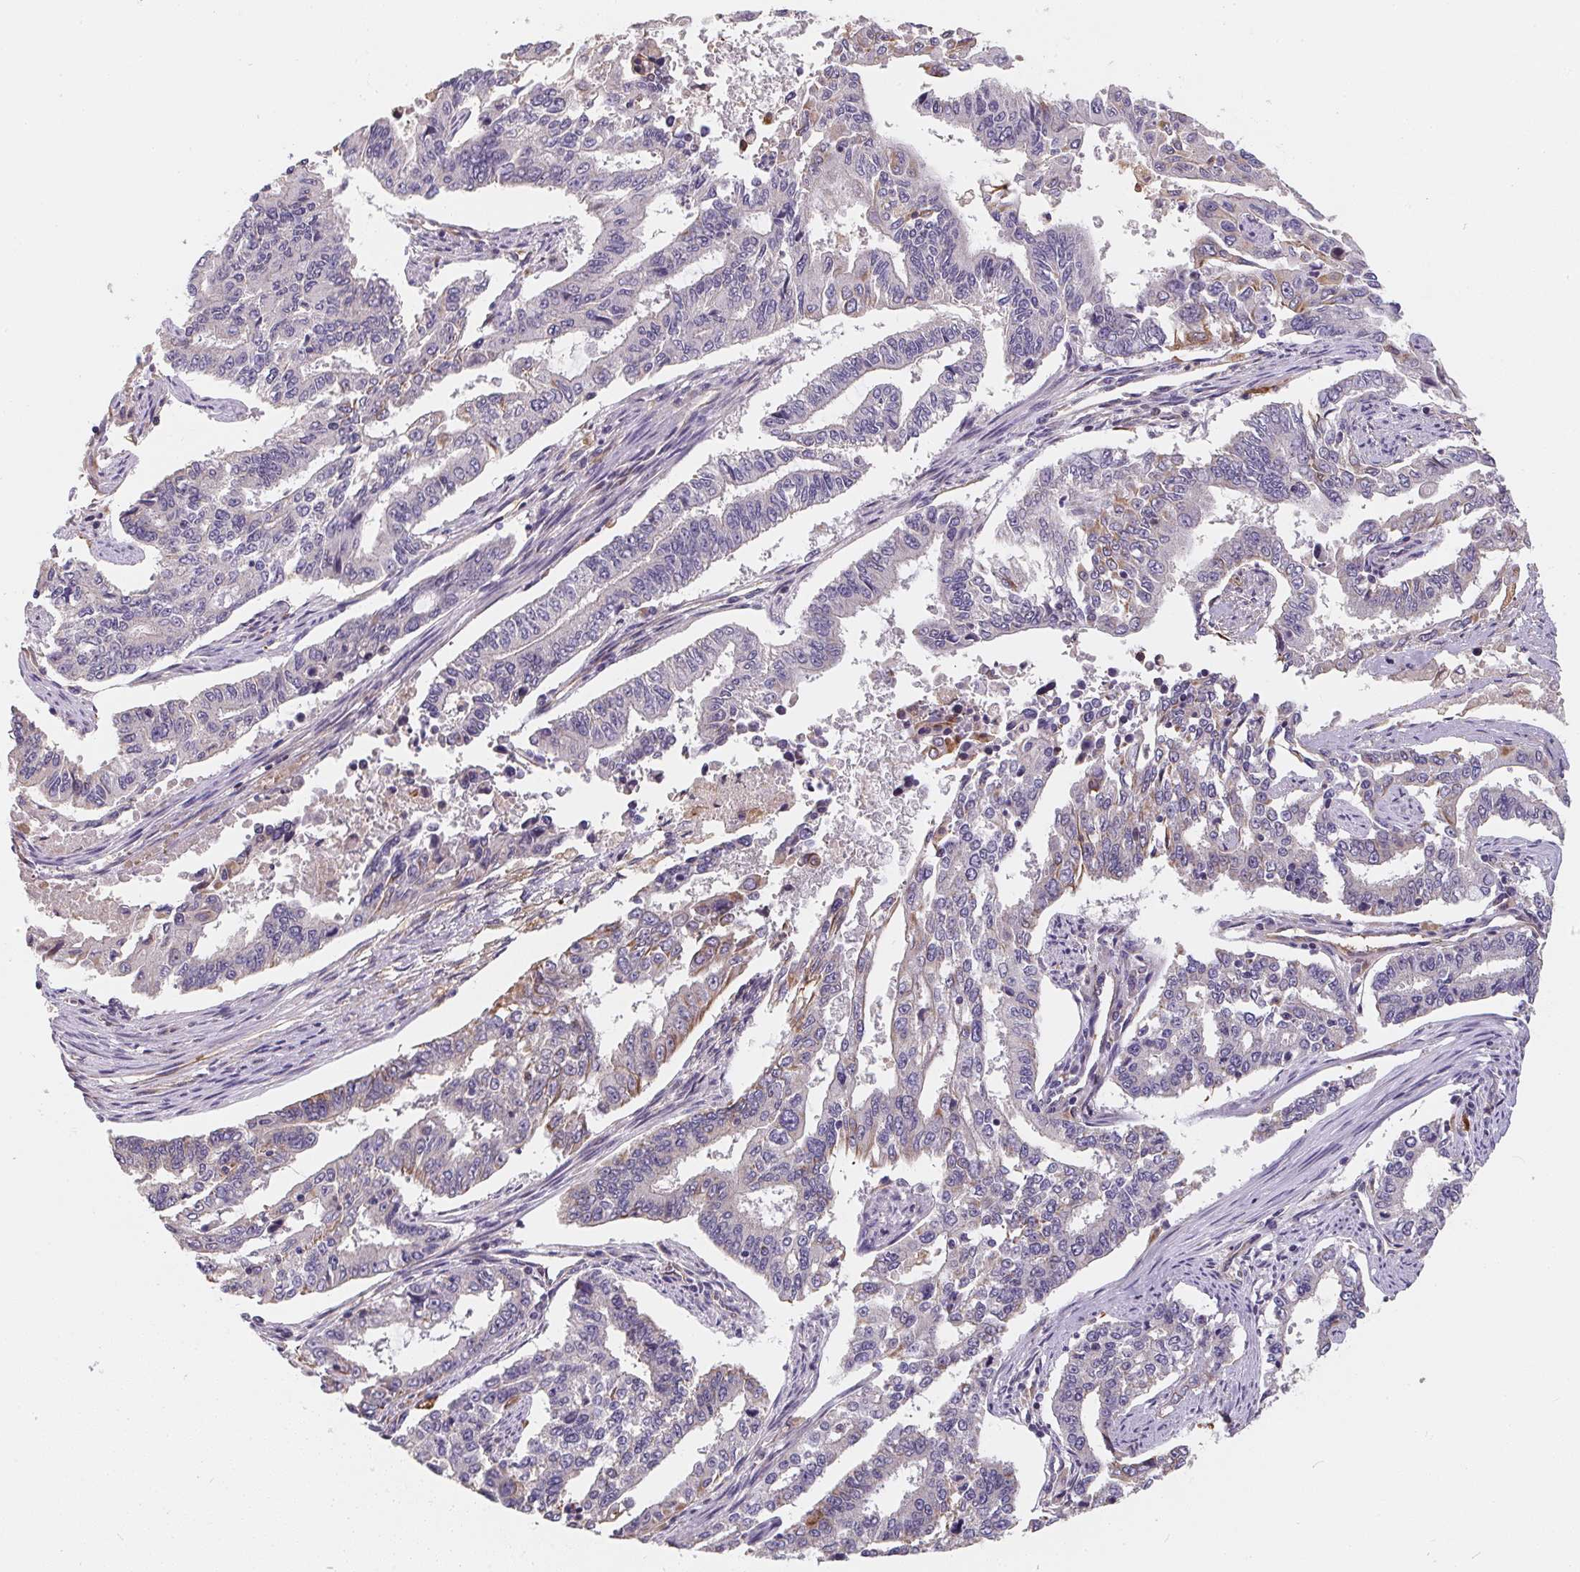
{"staining": {"intensity": "weak", "quantity": "<25%", "location": "cytoplasmic/membranous"}, "tissue": "endometrial cancer", "cell_type": "Tumor cells", "image_type": "cancer", "snomed": [{"axis": "morphology", "description": "Adenocarcinoma, NOS"}, {"axis": "topography", "description": "Uterus"}], "caption": "This micrograph is of endometrial adenocarcinoma stained with immunohistochemistry to label a protein in brown with the nuclei are counter-stained blue. There is no staining in tumor cells. Nuclei are stained in blue.", "gene": "TBKBP1", "patient": {"sex": "female", "age": 59}}